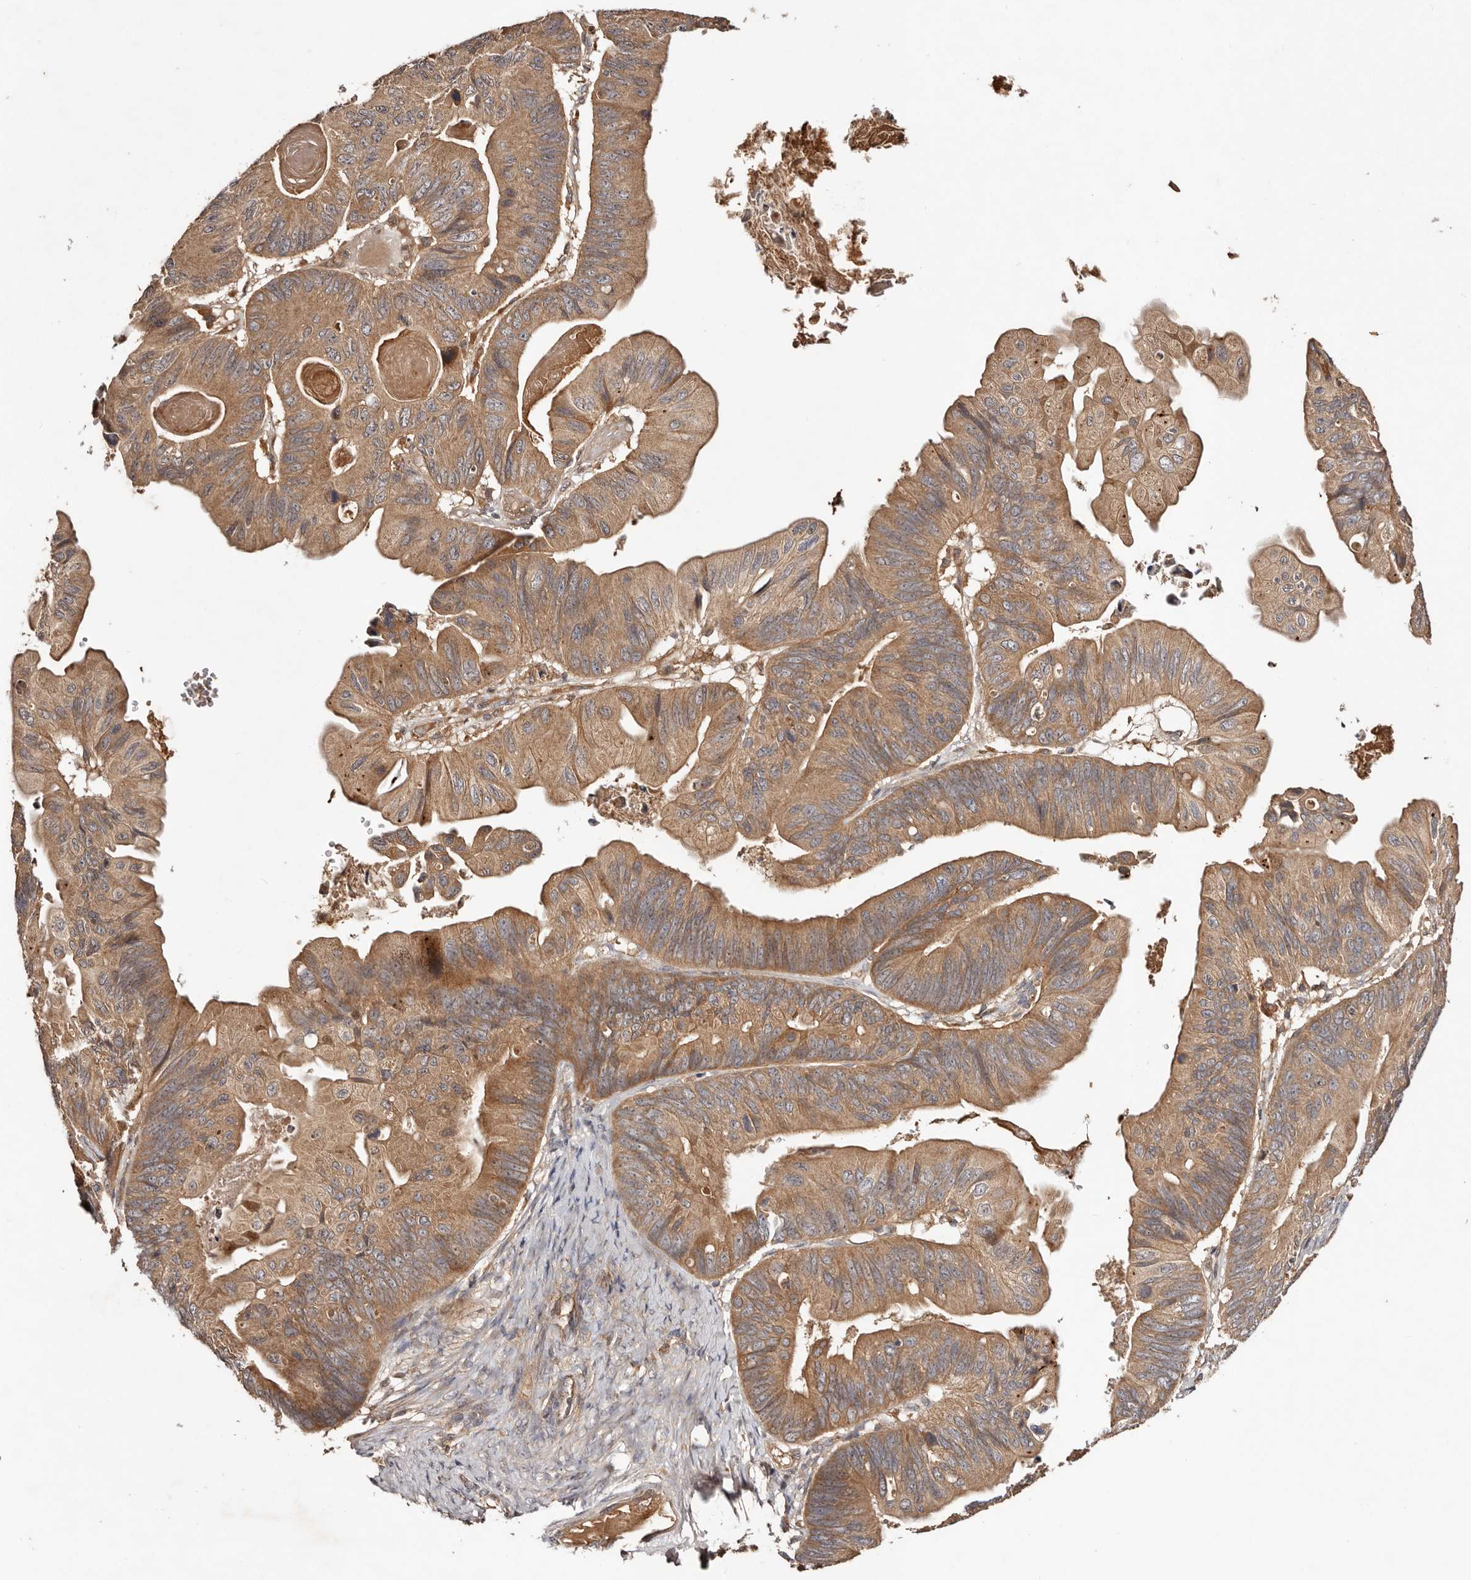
{"staining": {"intensity": "moderate", "quantity": ">75%", "location": "cytoplasmic/membranous"}, "tissue": "ovarian cancer", "cell_type": "Tumor cells", "image_type": "cancer", "snomed": [{"axis": "morphology", "description": "Cystadenocarcinoma, mucinous, NOS"}, {"axis": "topography", "description": "Ovary"}], "caption": "Protein staining by immunohistochemistry (IHC) shows moderate cytoplasmic/membranous staining in about >75% of tumor cells in mucinous cystadenocarcinoma (ovarian).", "gene": "PKIB", "patient": {"sex": "female", "age": 61}}